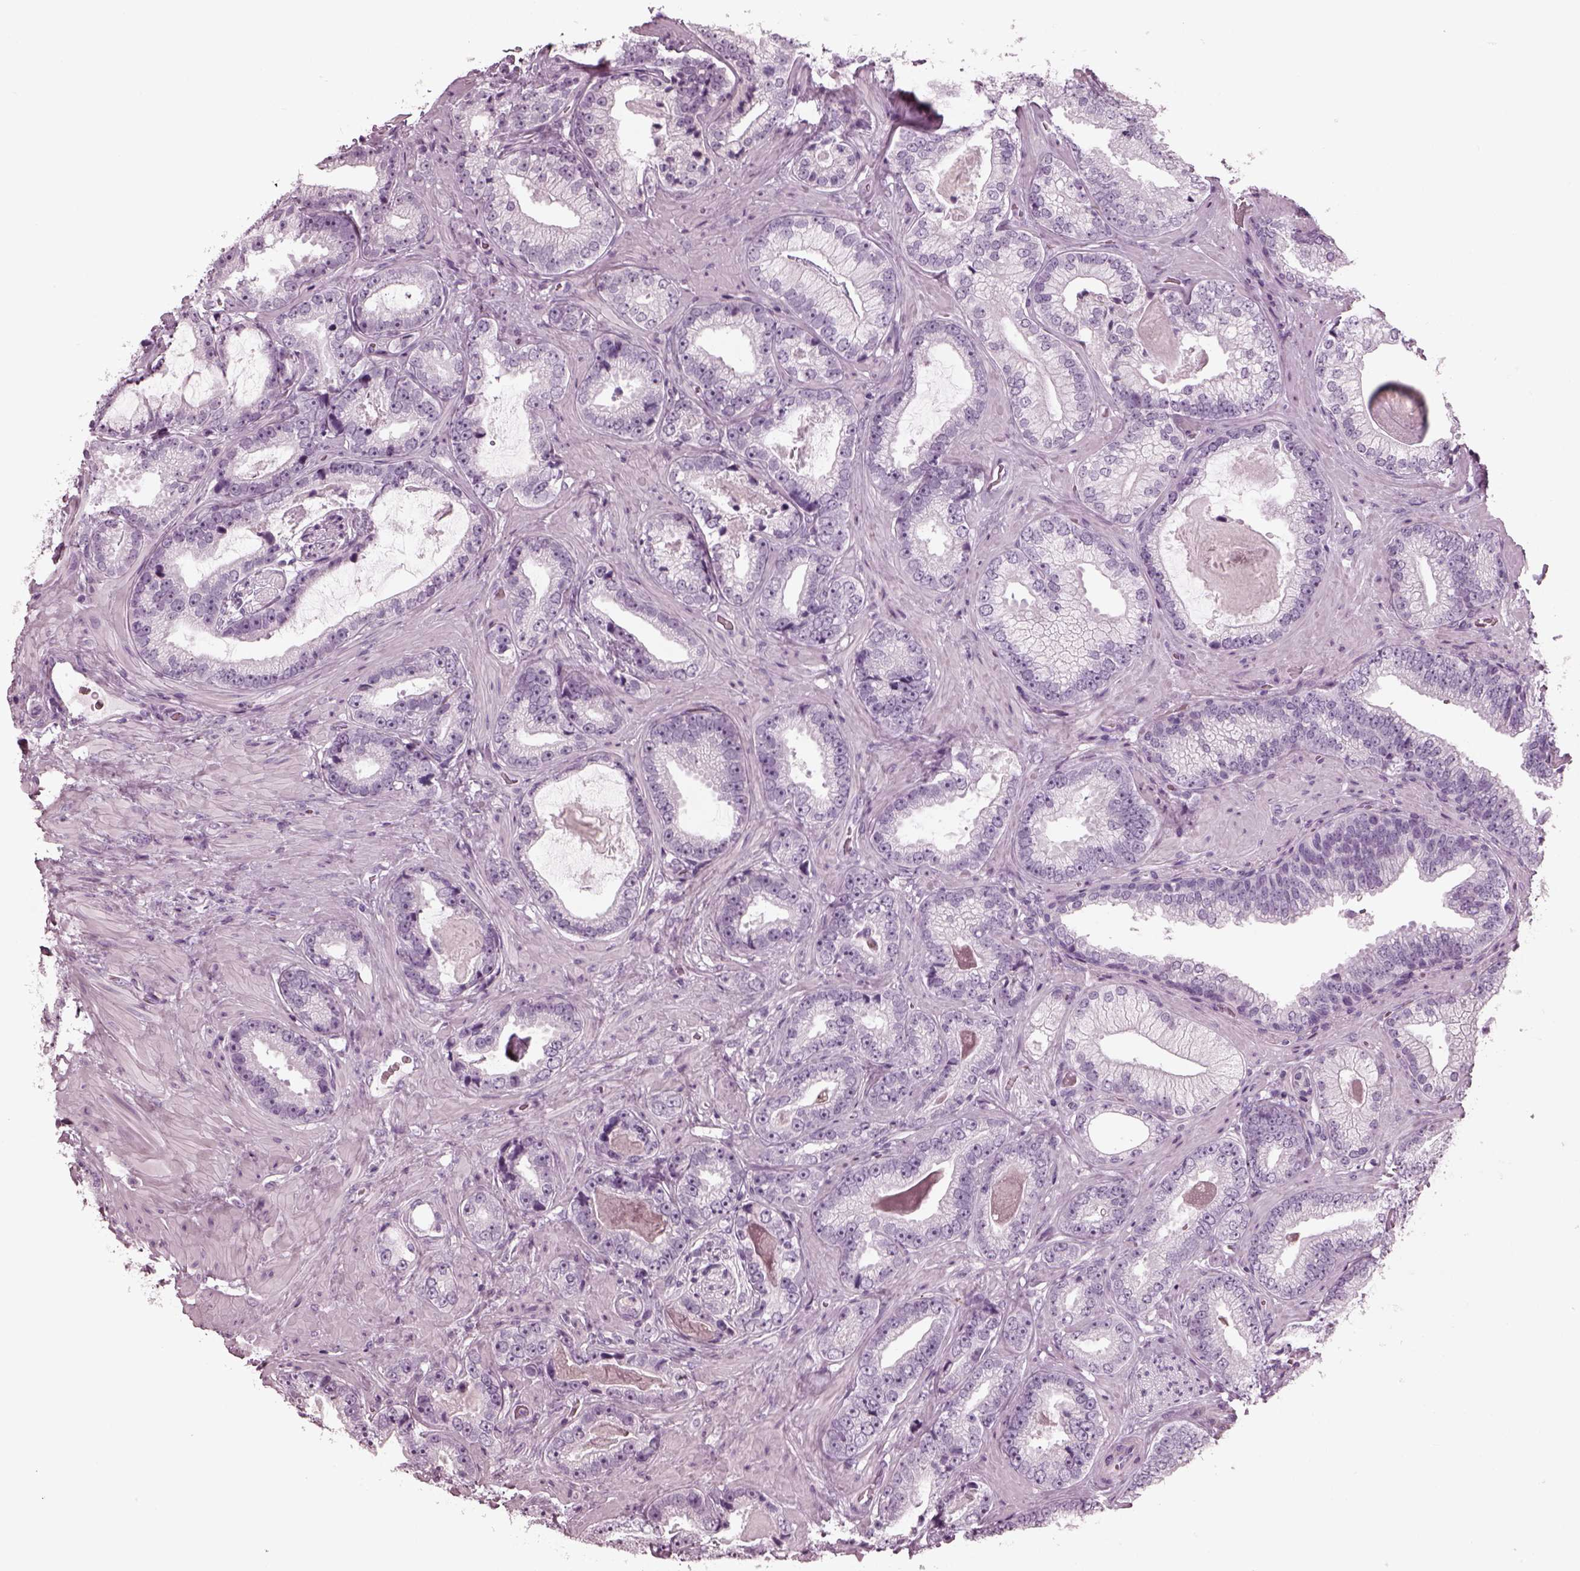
{"staining": {"intensity": "negative", "quantity": "none", "location": "none"}, "tissue": "prostate cancer", "cell_type": "Tumor cells", "image_type": "cancer", "snomed": [{"axis": "morphology", "description": "Adenocarcinoma, Low grade"}, {"axis": "topography", "description": "Prostate"}], "caption": "A photomicrograph of prostate adenocarcinoma (low-grade) stained for a protein exhibits no brown staining in tumor cells. (DAB (3,3'-diaminobenzidine) immunohistochemistry visualized using brightfield microscopy, high magnification).", "gene": "RCVRN", "patient": {"sex": "male", "age": 61}}